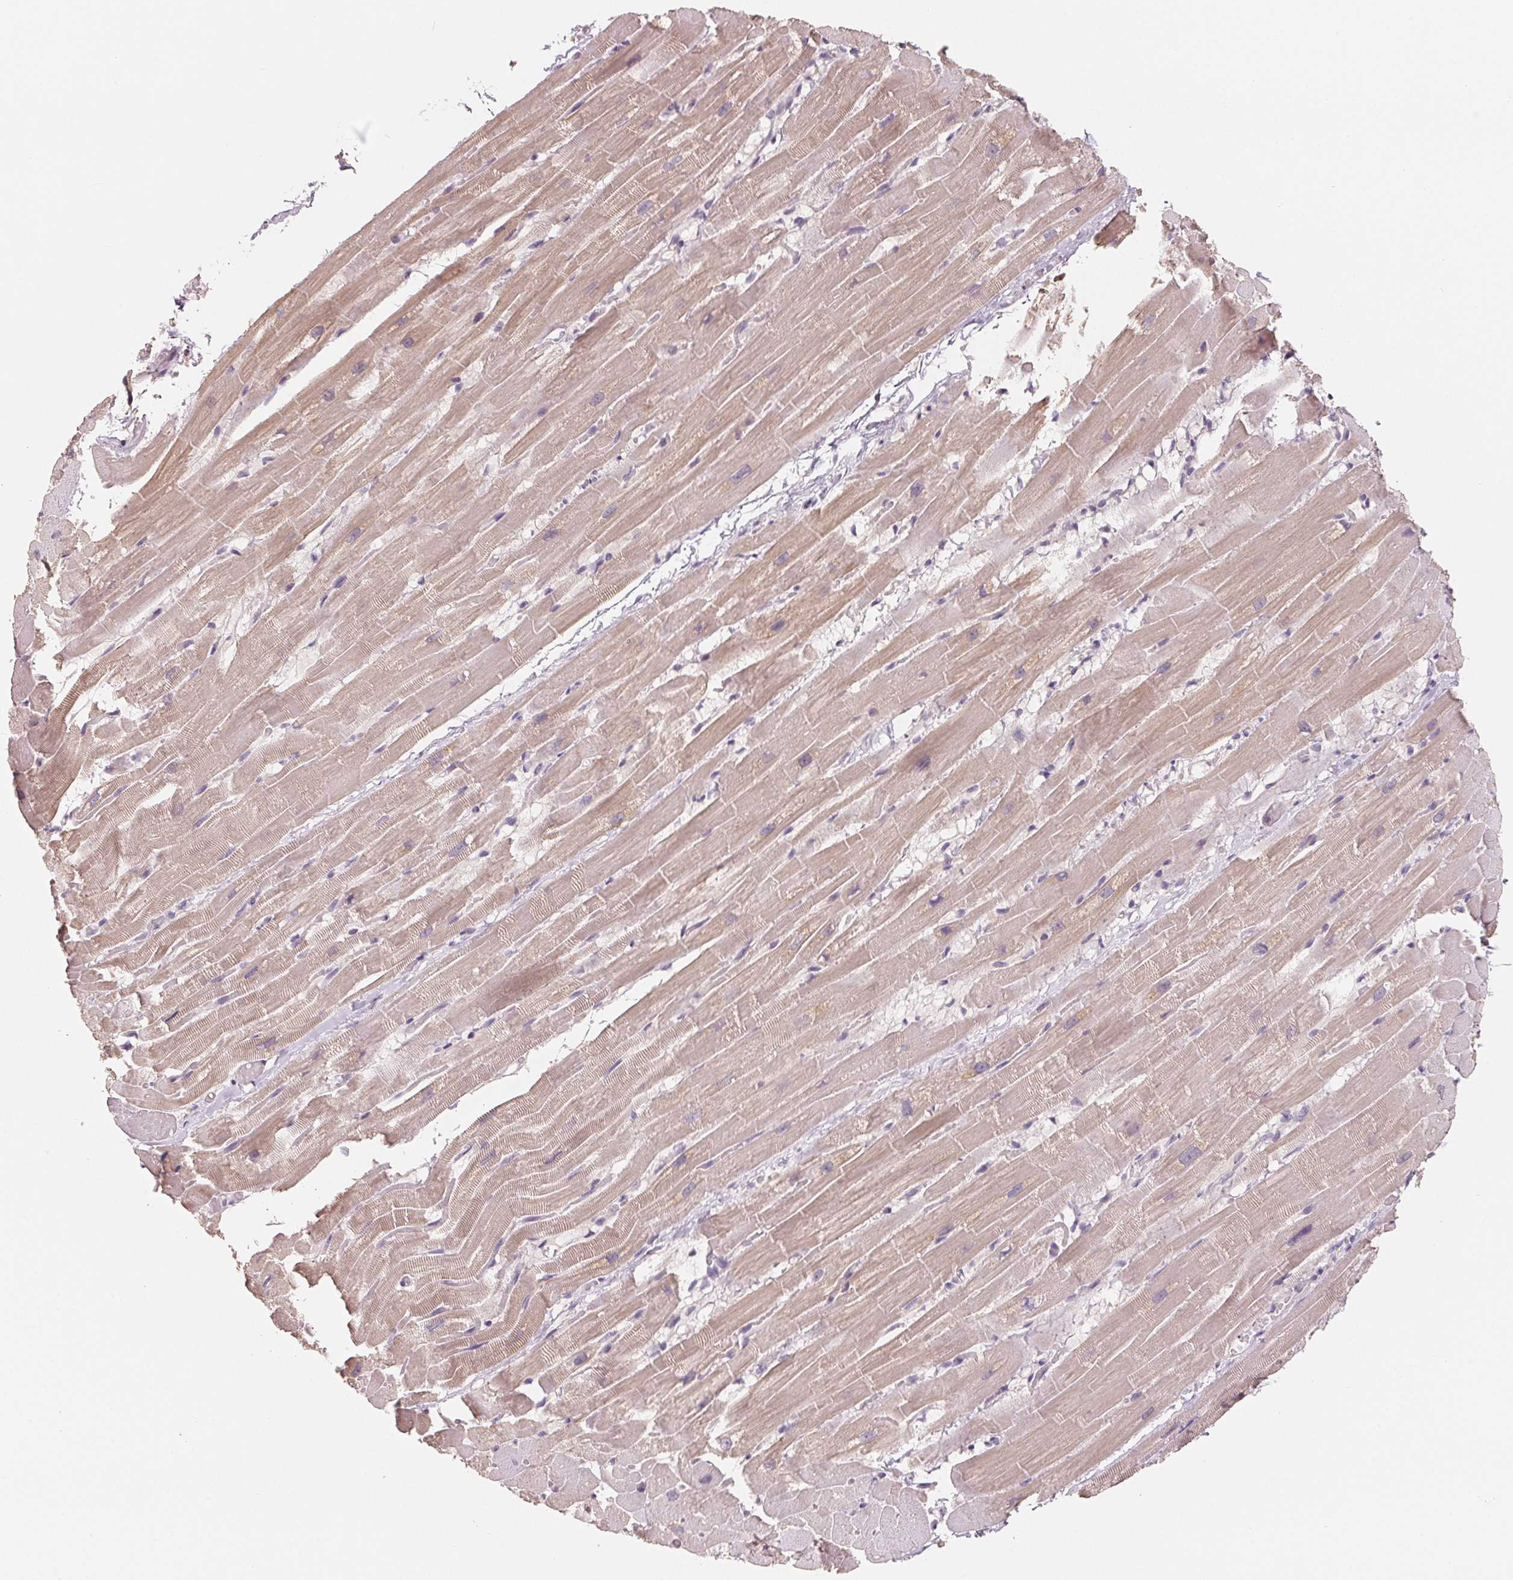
{"staining": {"intensity": "weak", "quantity": ">75%", "location": "cytoplasmic/membranous"}, "tissue": "heart muscle", "cell_type": "Cardiomyocytes", "image_type": "normal", "snomed": [{"axis": "morphology", "description": "Normal tissue, NOS"}, {"axis": "topography", "description": "Heart"}], "caption": "There is low levels of weak cytoplasmic/membranous expression in cardiomyocytes of unremarkable heart muscle, as demonstrated by immunohistochemical staining (brown color).", "gene": "VTCN1", "patient": {"sex": "male", "age": 37}}